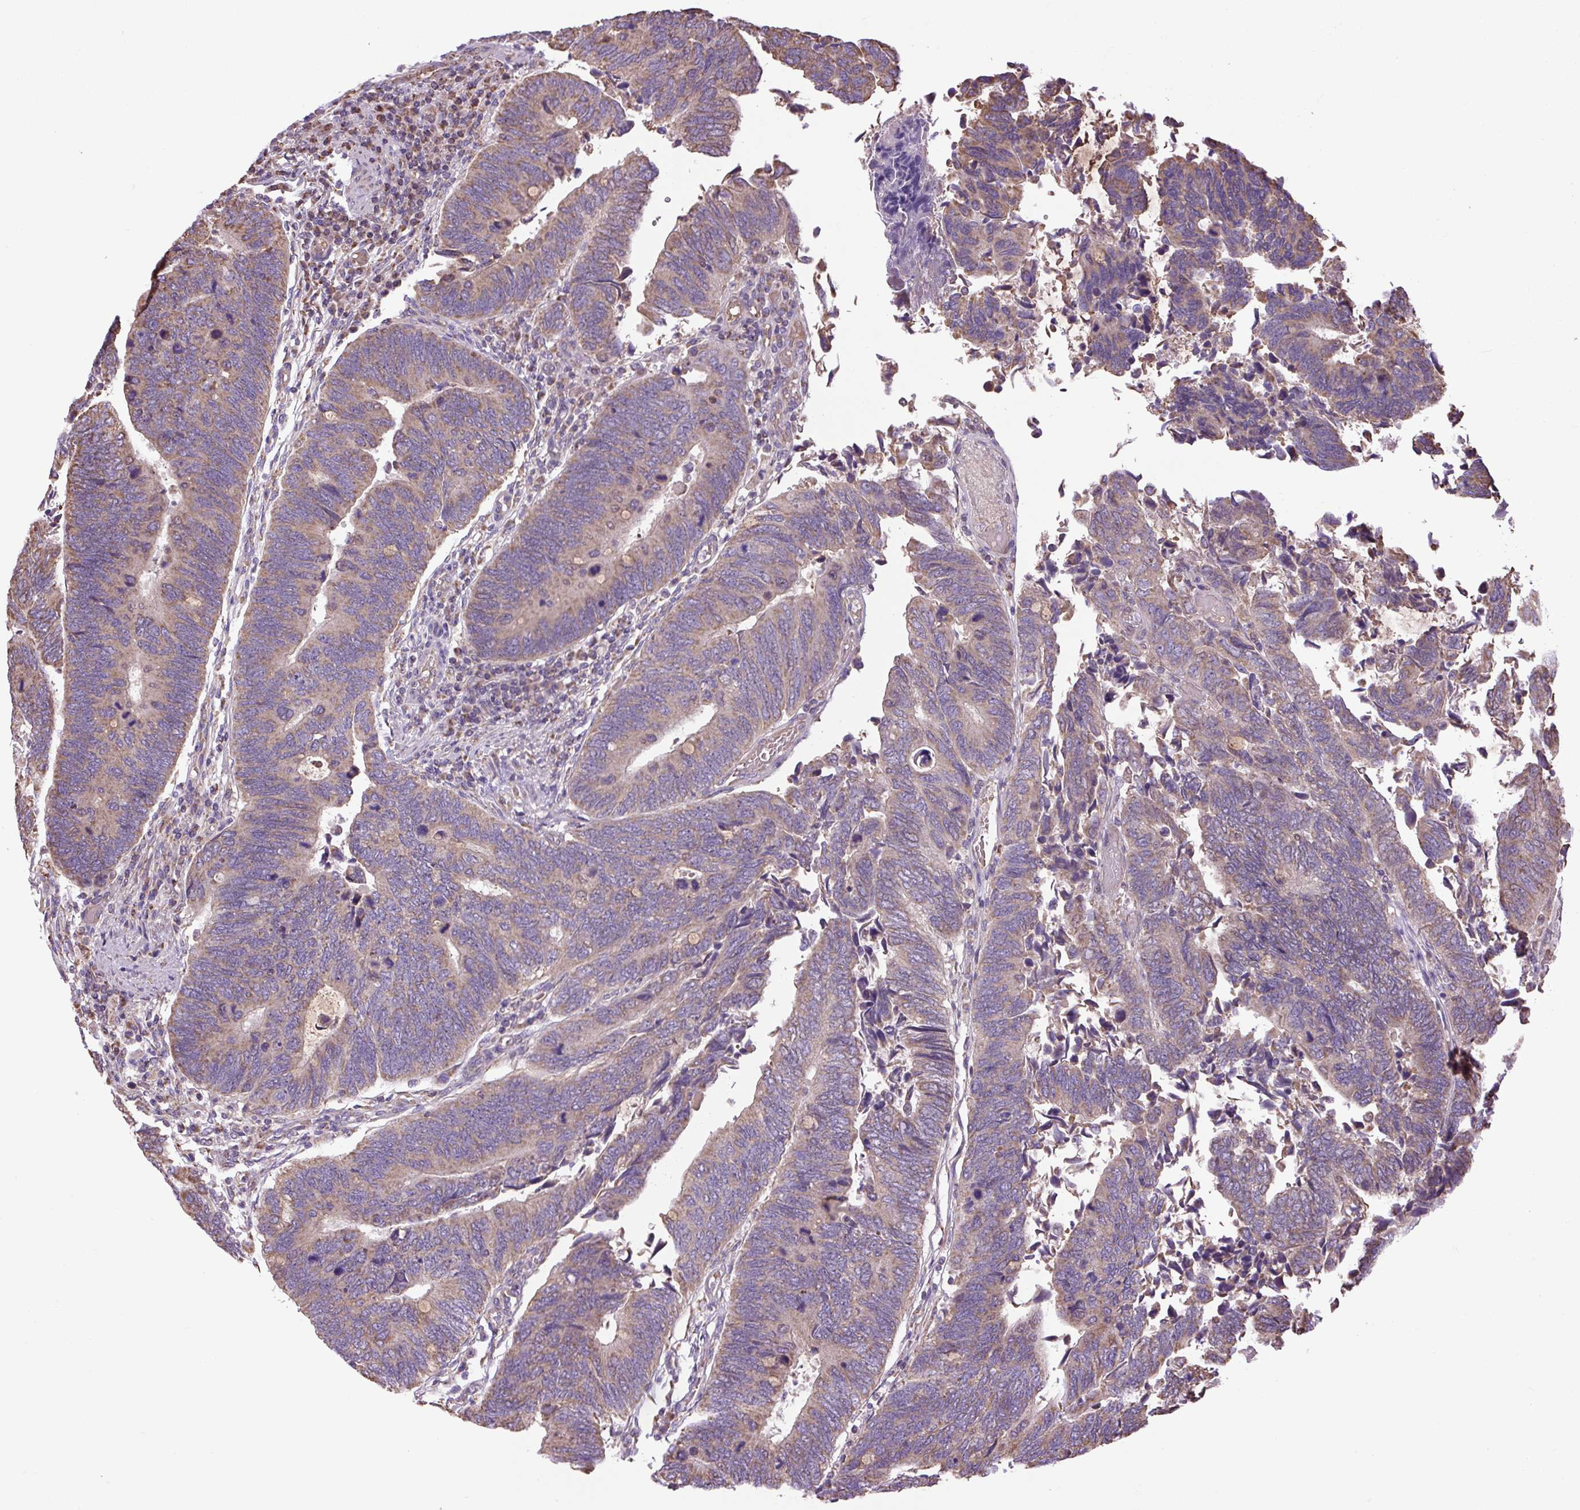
{"staining": {"intensity": "weak", "quantity": ">75%", "location": "cytoplasmic/membranous"}, "tissue": "colorectal cancer", "cell_type": "Tumor cells", "image_type": "cancer", "snomed": [{"axis": "morphology", "description": "Adenocarcinoma, NOS"}, {"axis": "topography", "description": "Colon"}], "caption": "Protein analysis of adenocarcinoma (colorectal) tissue reveals weak cytoplasmic/membranous expression in approximately >75% of tumor cells.", "gene": "PLCG1", "patient": {"sex": "male", "age": 87}}